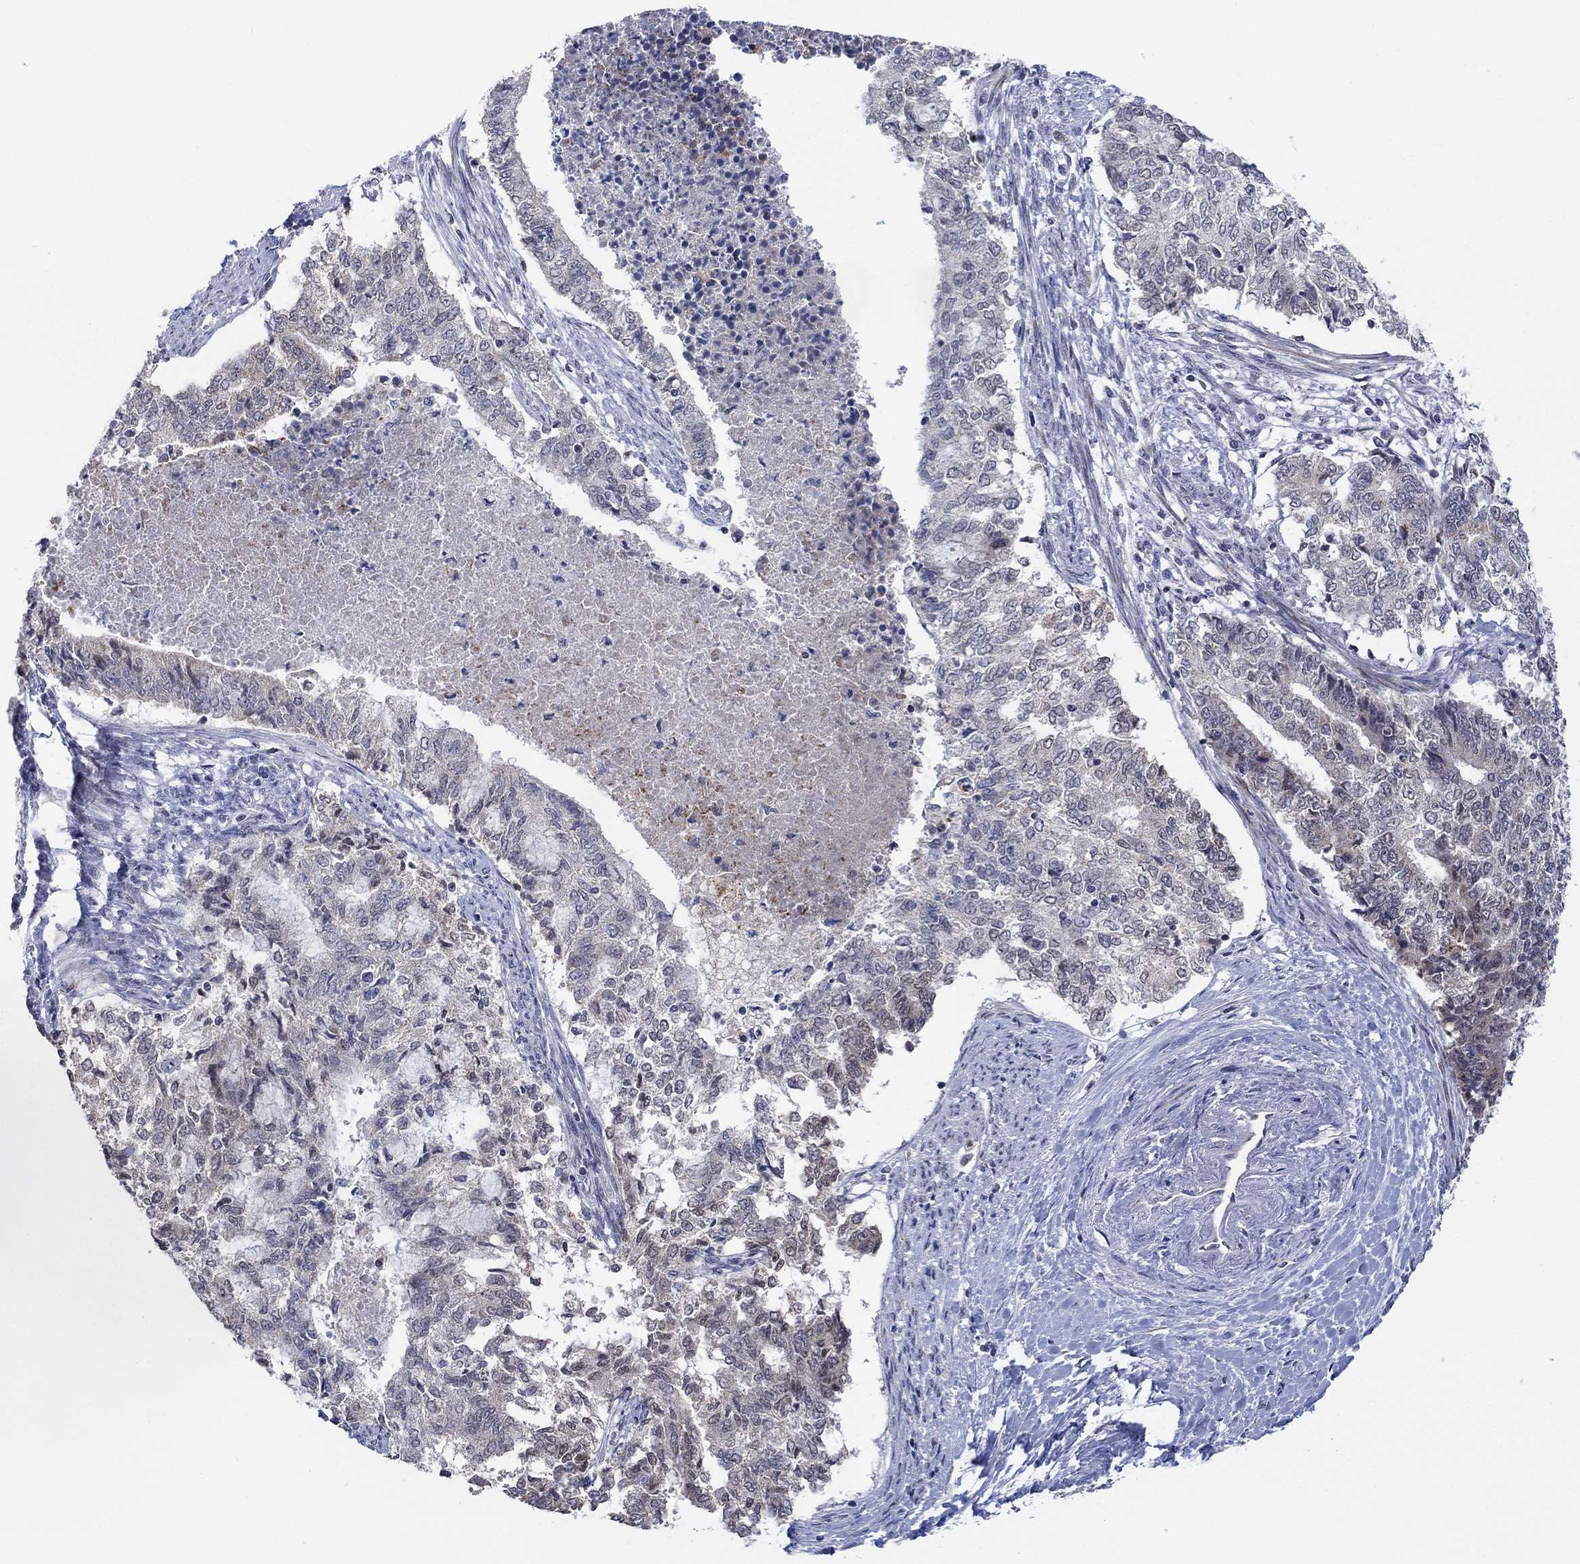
{"staining": {"intensity": "negative", "quantity": "none", "location": "none"}, "tissue": "endometrial cancer", "cell_type": "Tumor cells", "image_type": "cancer", "snomed": [{"axis": "morphology", "description": "Adenocarcinoma, NOS"}, {"axis": "topography", "description": "Endometrium"}], "caption": "A micrograph of human adenocarcinoma (endometrial) is negative for staining in tumor cells.", "gene": "SLC48A1", "patient": {"sex": "female", "age": 65}}